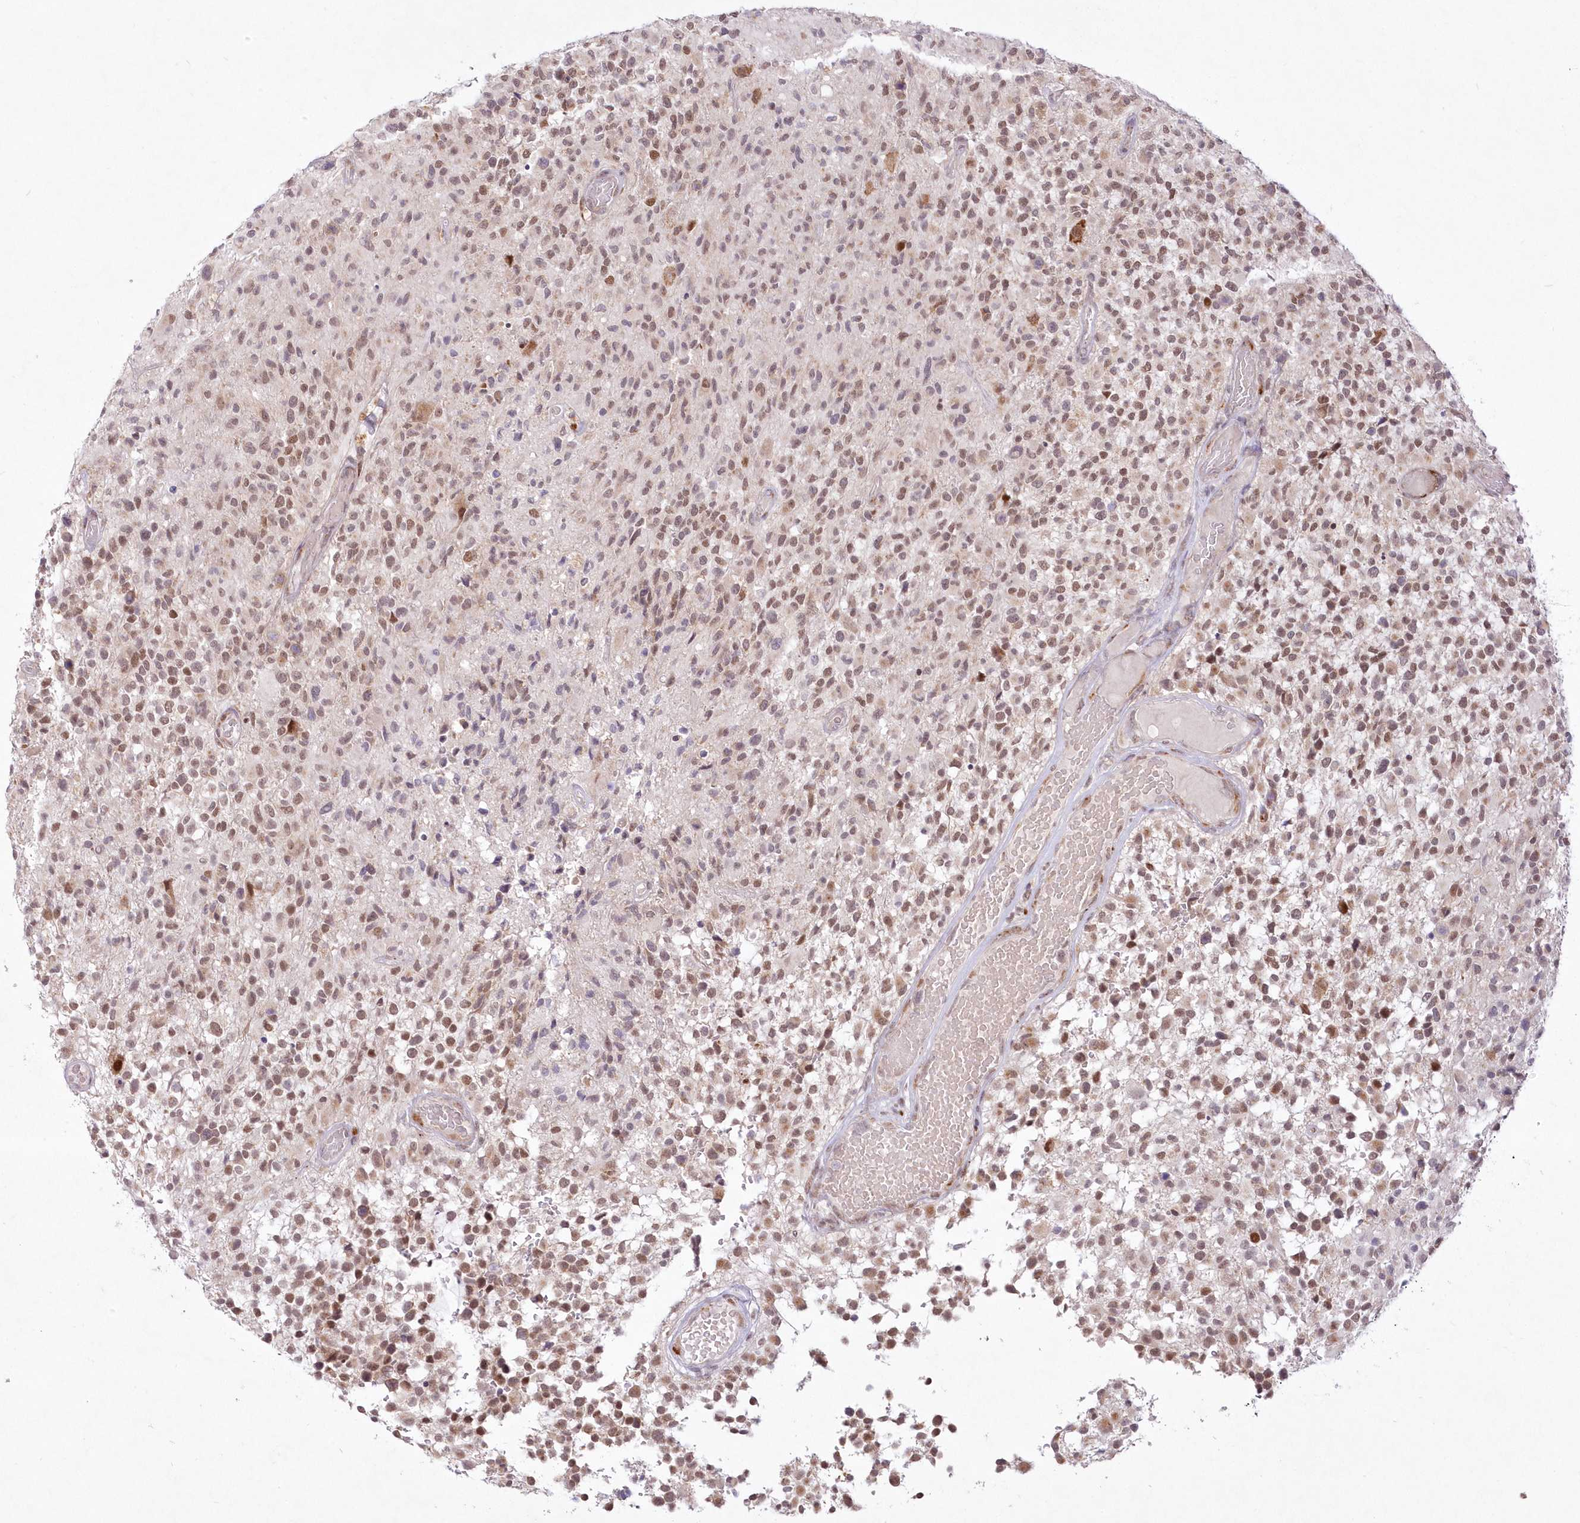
{"staining": {"intensity": "moderate", "quantity": ">75%", "location": "nuclear"}, "tissue": "glioma", "cell_type": "Tumor cells", "image_type": "cancer", "snomed": [{"axis": "morphology", "description": "Glioma, malignant, High grade"}, {"axis": "morphology", "description": "Glioblastoma, NOS"}, {"axis": "topography", "description": "Brain"}], "caption": "Glioma was stained to show a protein in brown. There is medium levels of moderate nuclear positivity in about >75% of tumor cells.", "gene": "LDB1", "patient": {"sex": "male", "age": 60}}